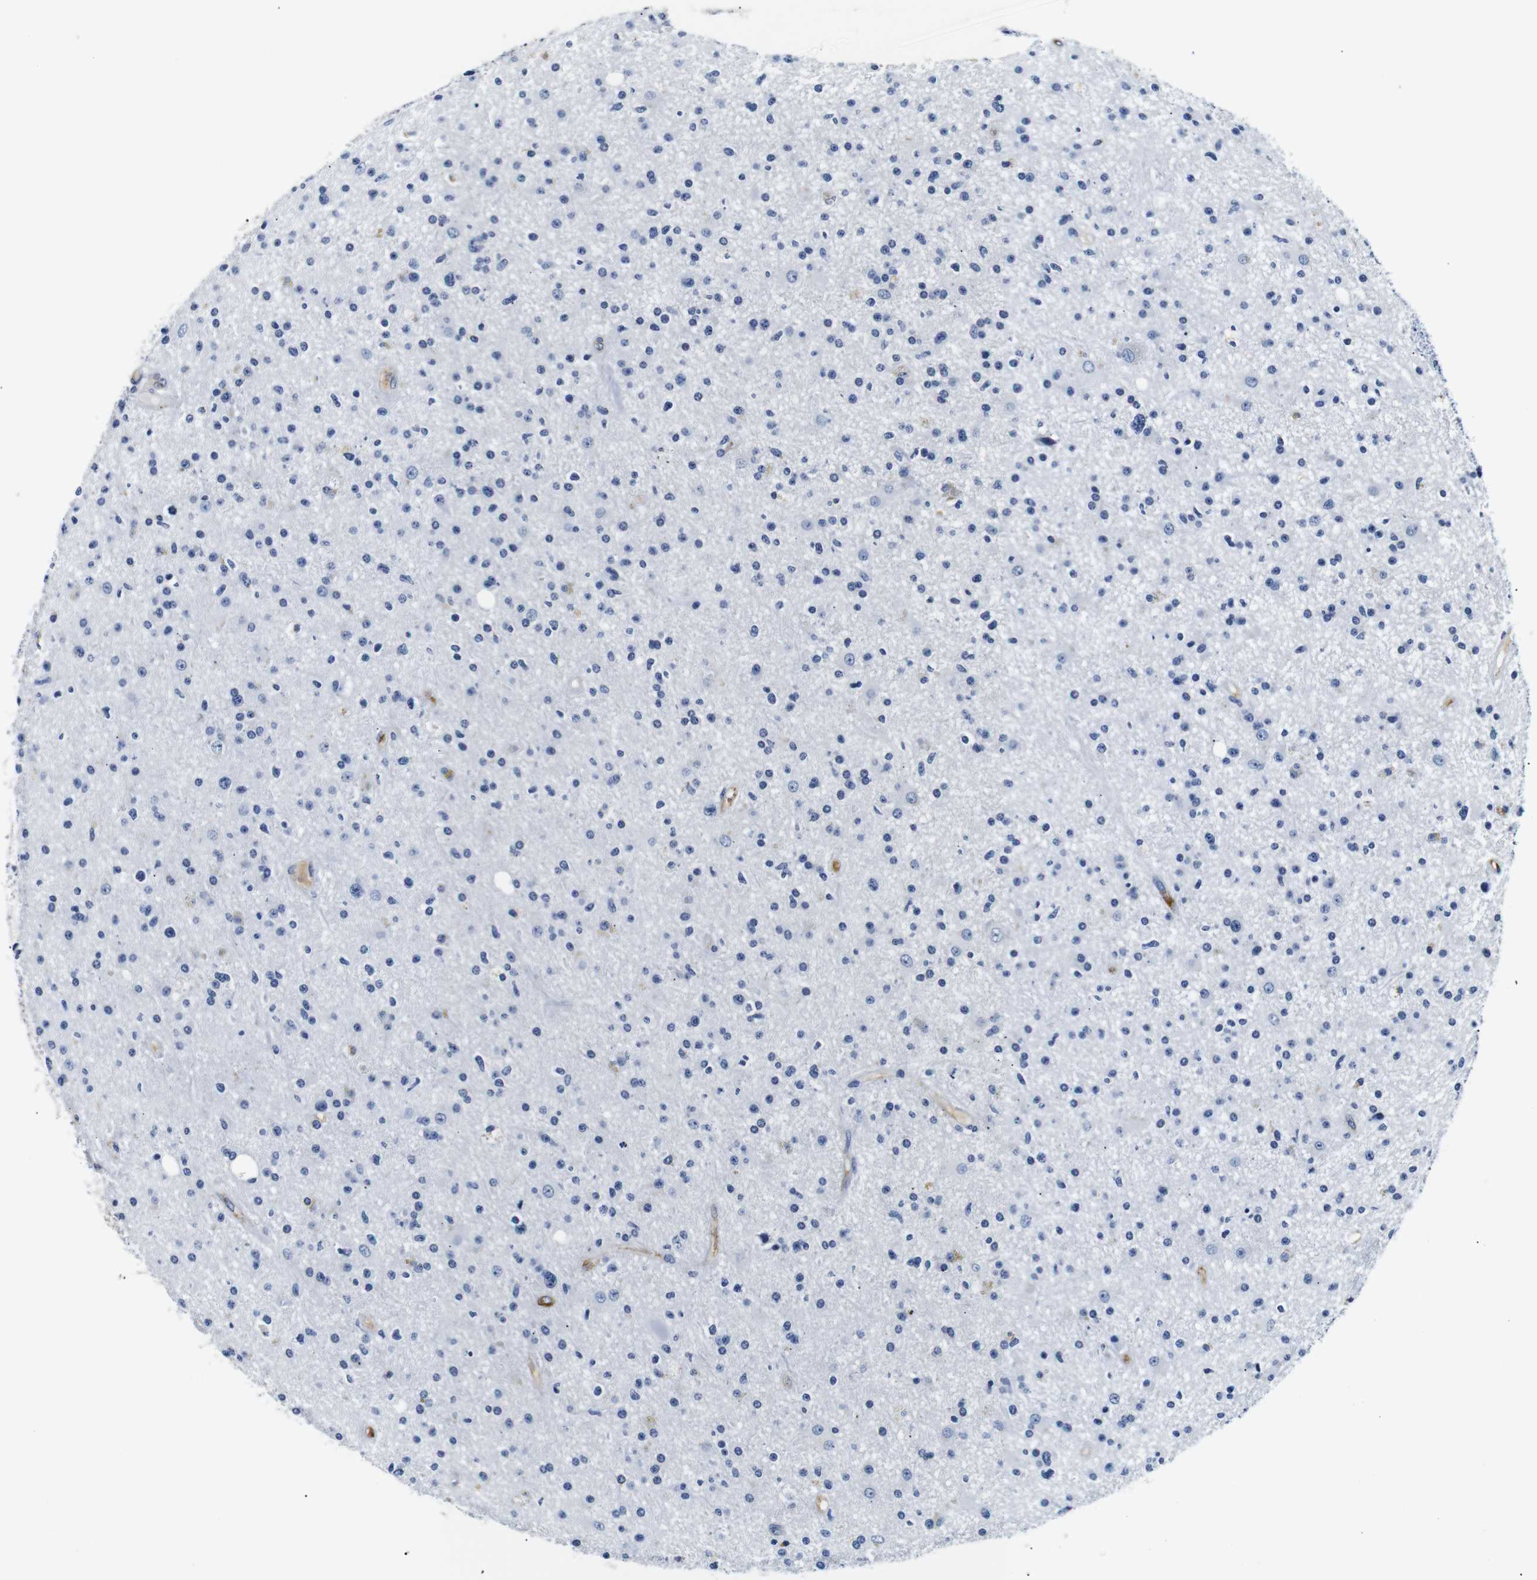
{"staining": {"intensity": "negative", "quantity": "none", "location": "none"}, "tissue": "glioma", "cell_type": "Tumor cells", "image_type": "cancer", "snomed": [{"axis": "morphology", "description": "Glioma, malignant, High grade"}, {"axis": "topography", "description": "Brain"}], "caption": "This is a photomicrograph of immunohistochemistry staining of high-grade glioma (malignant), which shows no positivity in tumor cells.", "gene": "MUC4", "patient": {"sex": "male", "age": 33}}